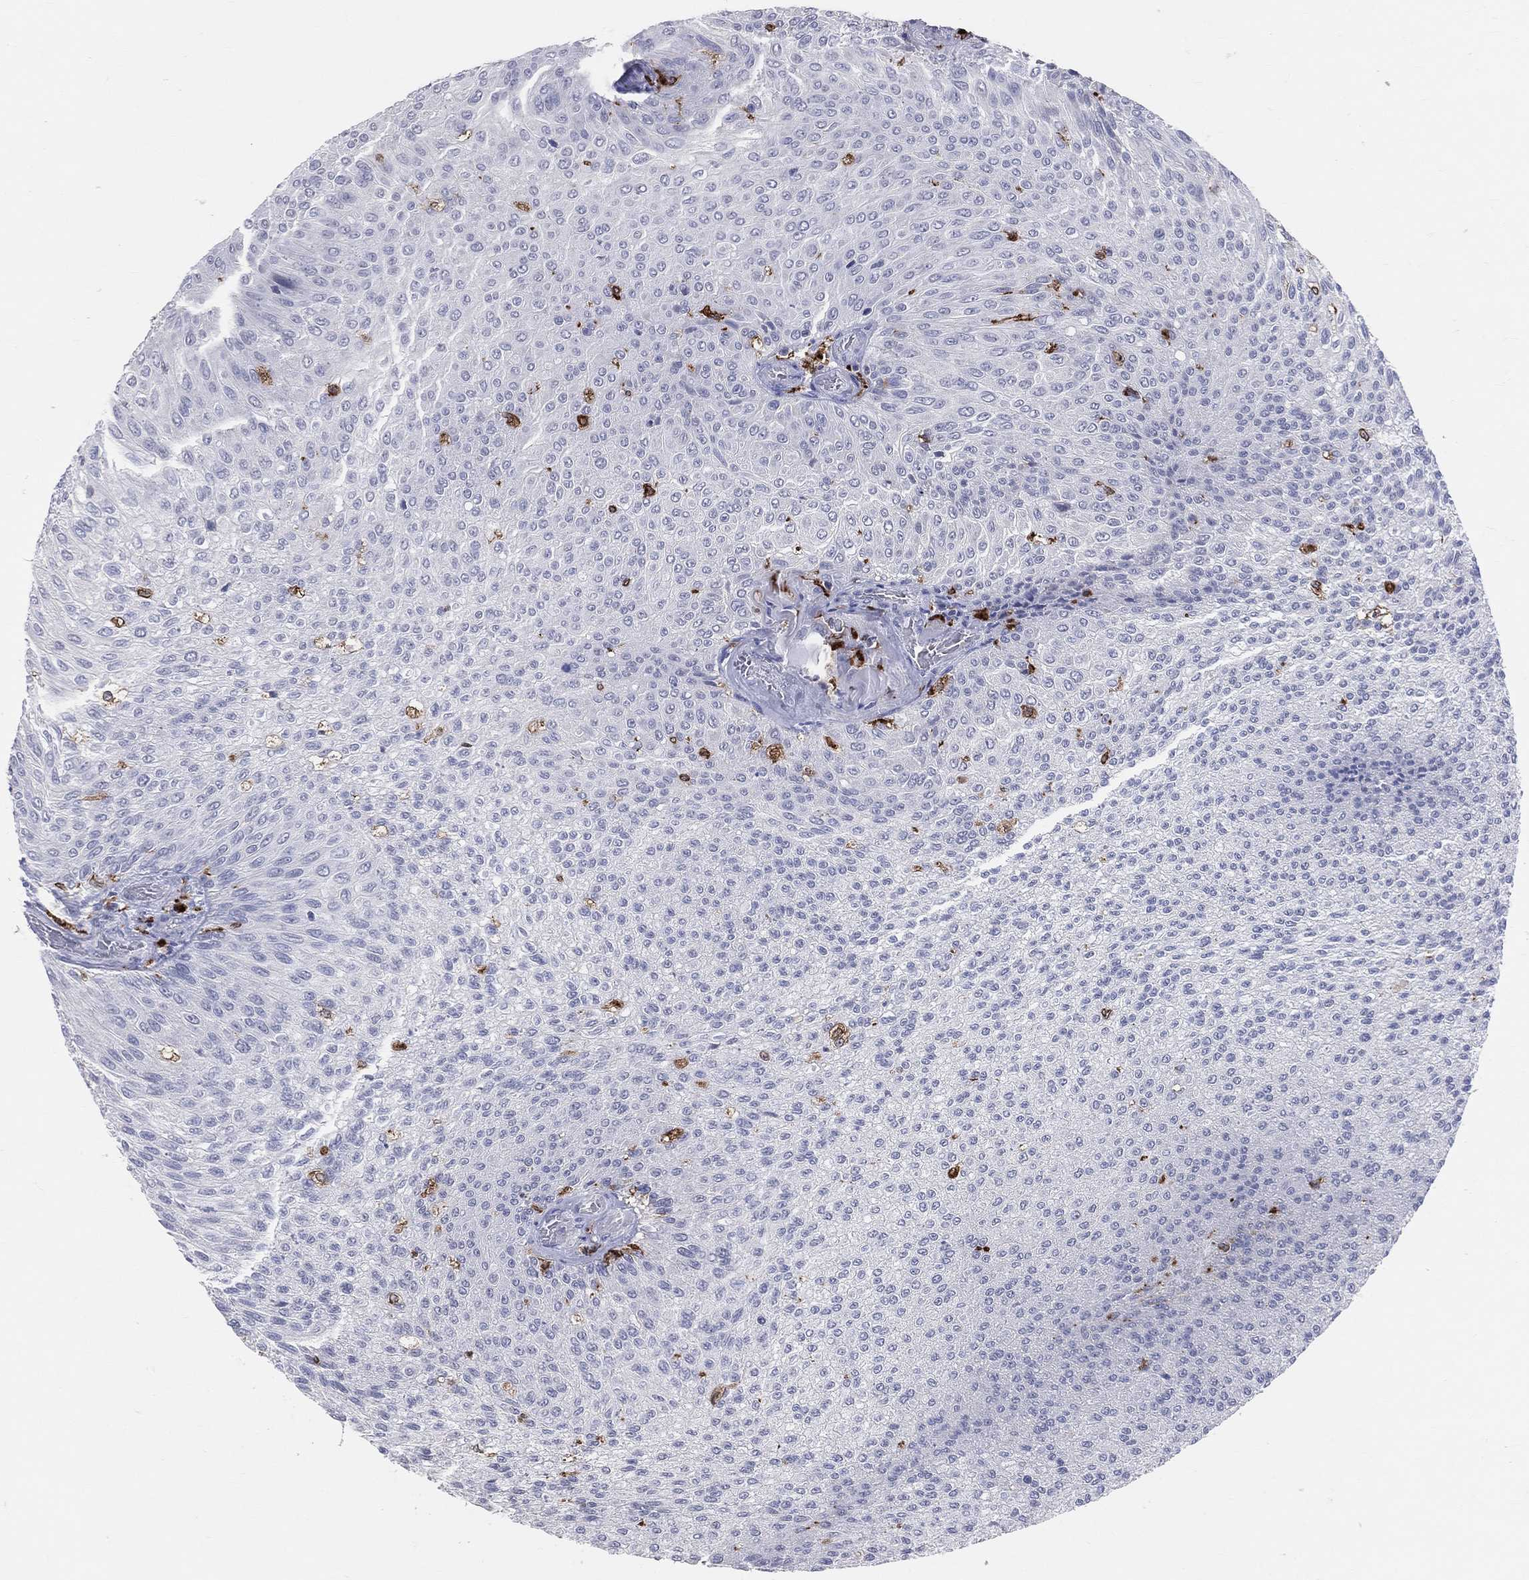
{"staining": {"intensity": "negative", "quantity": "none", "location": "none"}, "tissue": "urothelial cancer", "cell_type": "Tumor cells", "image_type": "cancer", "snomed": [{"axis": "morphology", "description": "Urothelial carcinoma, Low grade"}, {"axis": "topography", "description": "Ureter, NOS"}, {"axis": "topography", "description": "Urinary bladder"}], "caption": "Immunohistochemical staining of human urothelial carcinoma (low-grade) demonstrates no significant staining in tumor cells. (Stains: DAB immunohistochemistry with hematoxylin counter stain, Microscopy: brightfield microscopy at high magnification).", "gene": "CD74", "patient": {"sex": "male", "age": 78}}